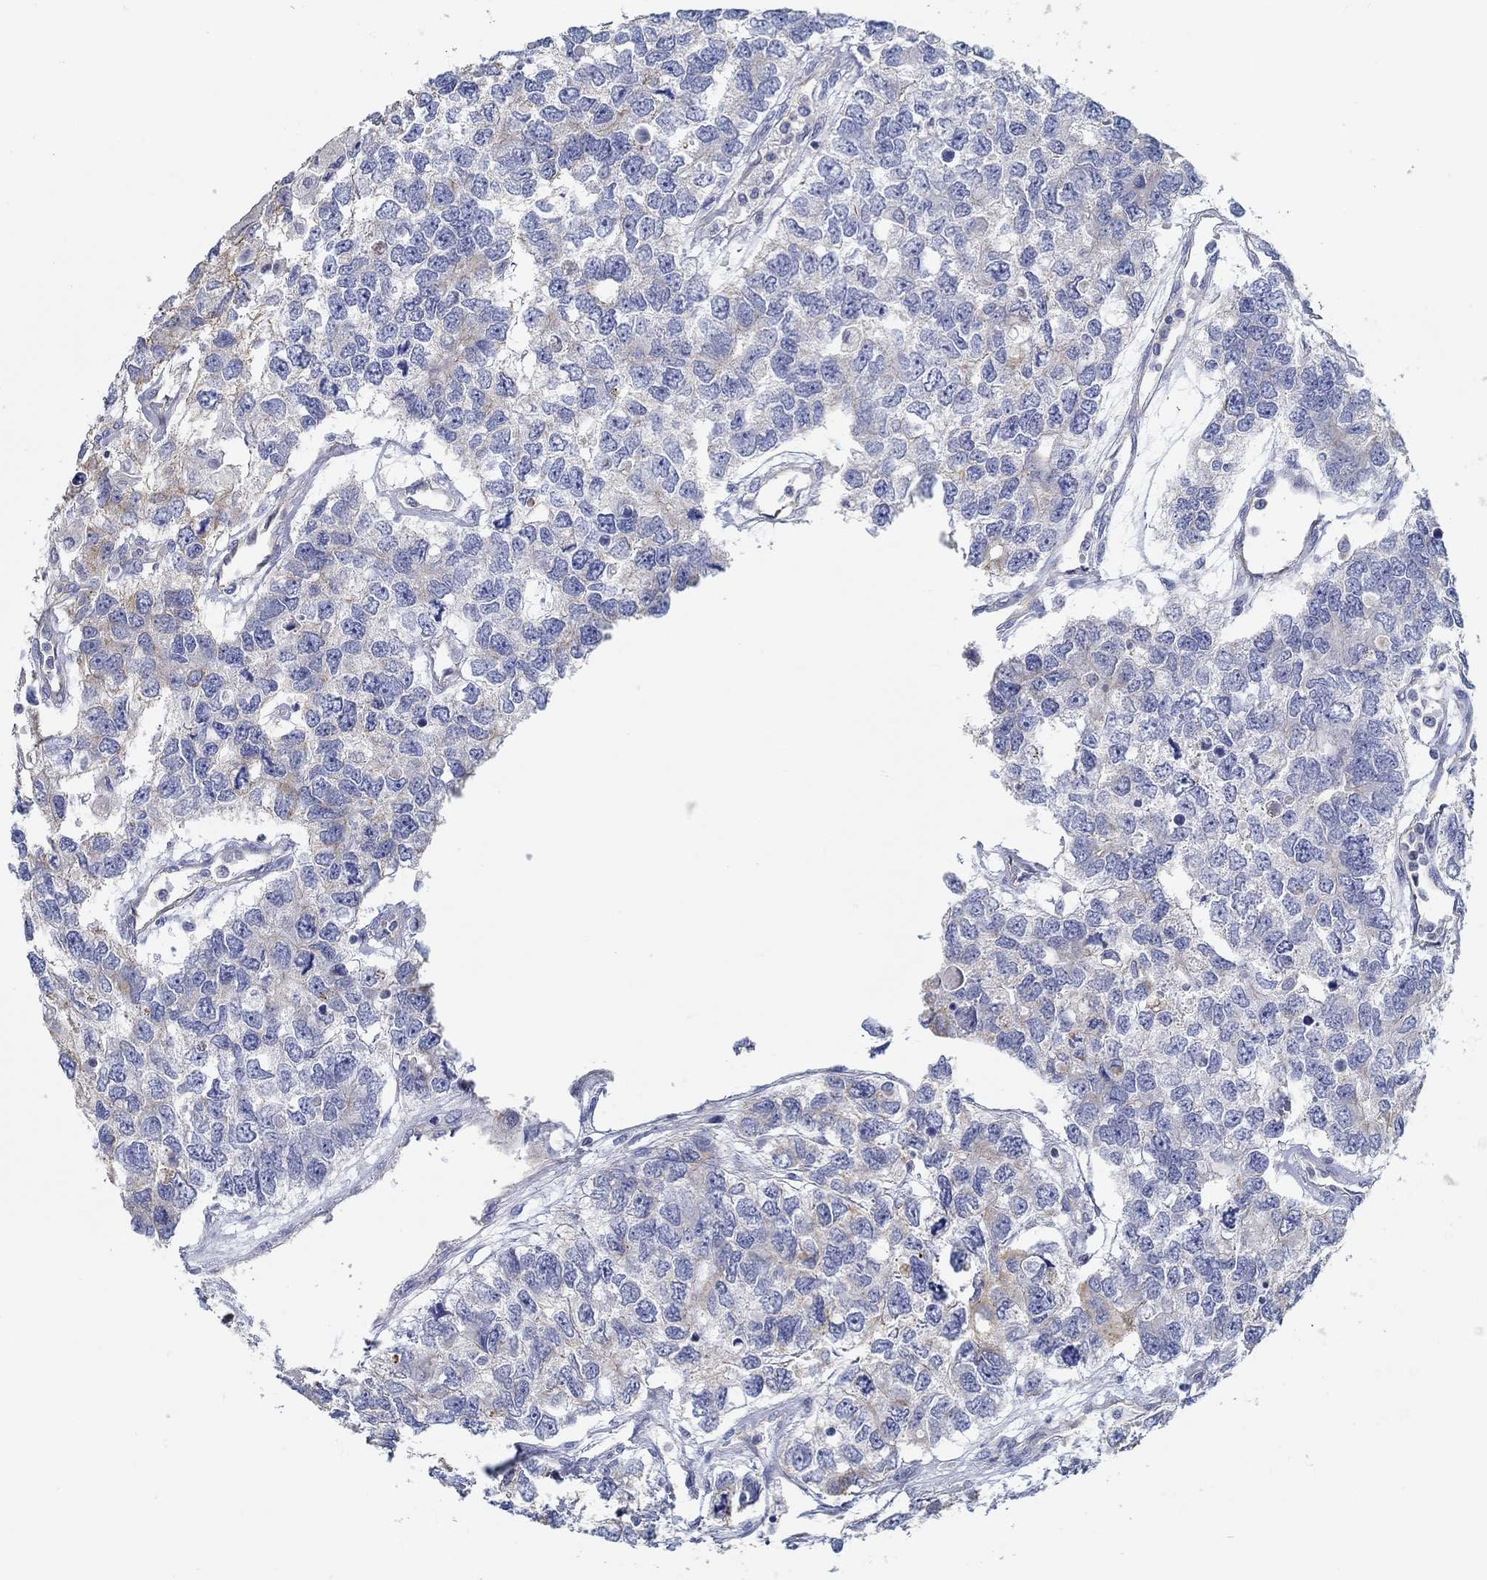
{"staining": {"intensity": "negative", "quantity": "none", "location": "none"}, "tissue": "testis cancer", "cell_type": "Tumor cells", "image_type": "cancer", "snomed": [{"axis": "morphology", "description": "Seminoma, NOS"}, {"axis": "topography", "description": "Testis"}], "caption": "The immunohistochemistry (IHC) photomicrograph has no significant expression in tumor cells of testis cancer (seminoma) tissue.", "gene": "BBOF1", "patient": {"sex": "male", "age": 52}}